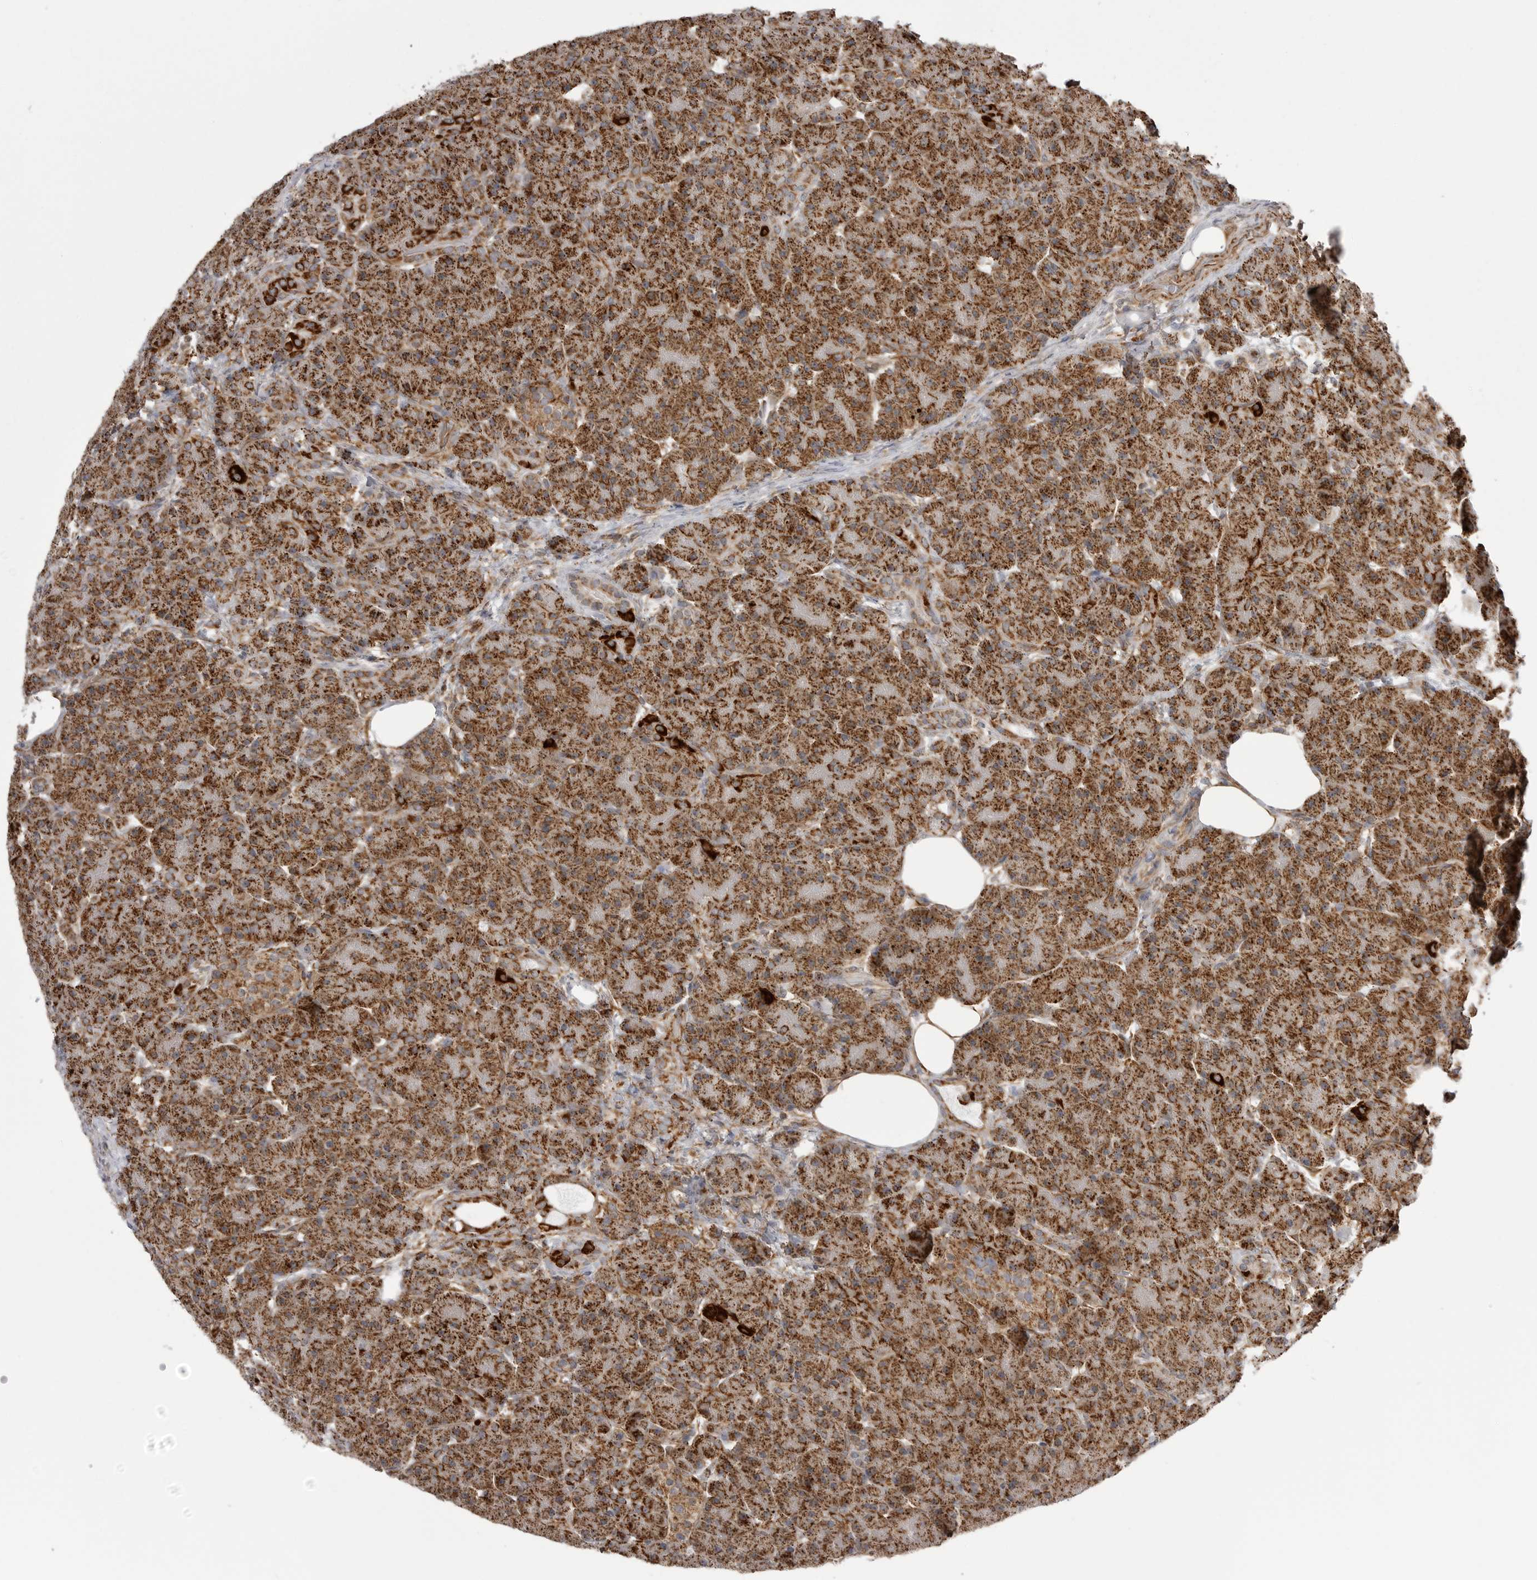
{"staining": {"intensity": "strong", "quantity": ">75%", "location": "cytoplasmic/membranous"}, "tissue": "pancreas", "cell_type": "Exocrine glandular cells", "image_type": "normal", "snomed": [{"axis": "morphology", "description": "Normal tissue, NOS"}, {"axis": "topography", "description": "Pancreas"}], "caption": "Immunohistochemistry (DAB) staining of unremarkable human pancreas exhibits strong cytoplasmic/membranous protein expression in approximately >75% of exocrine glandular cells. (DAB IHC with brightfield microscopy, high magnification).", "gene": "FH", "patient": {"sex": "male", "age": 63}}